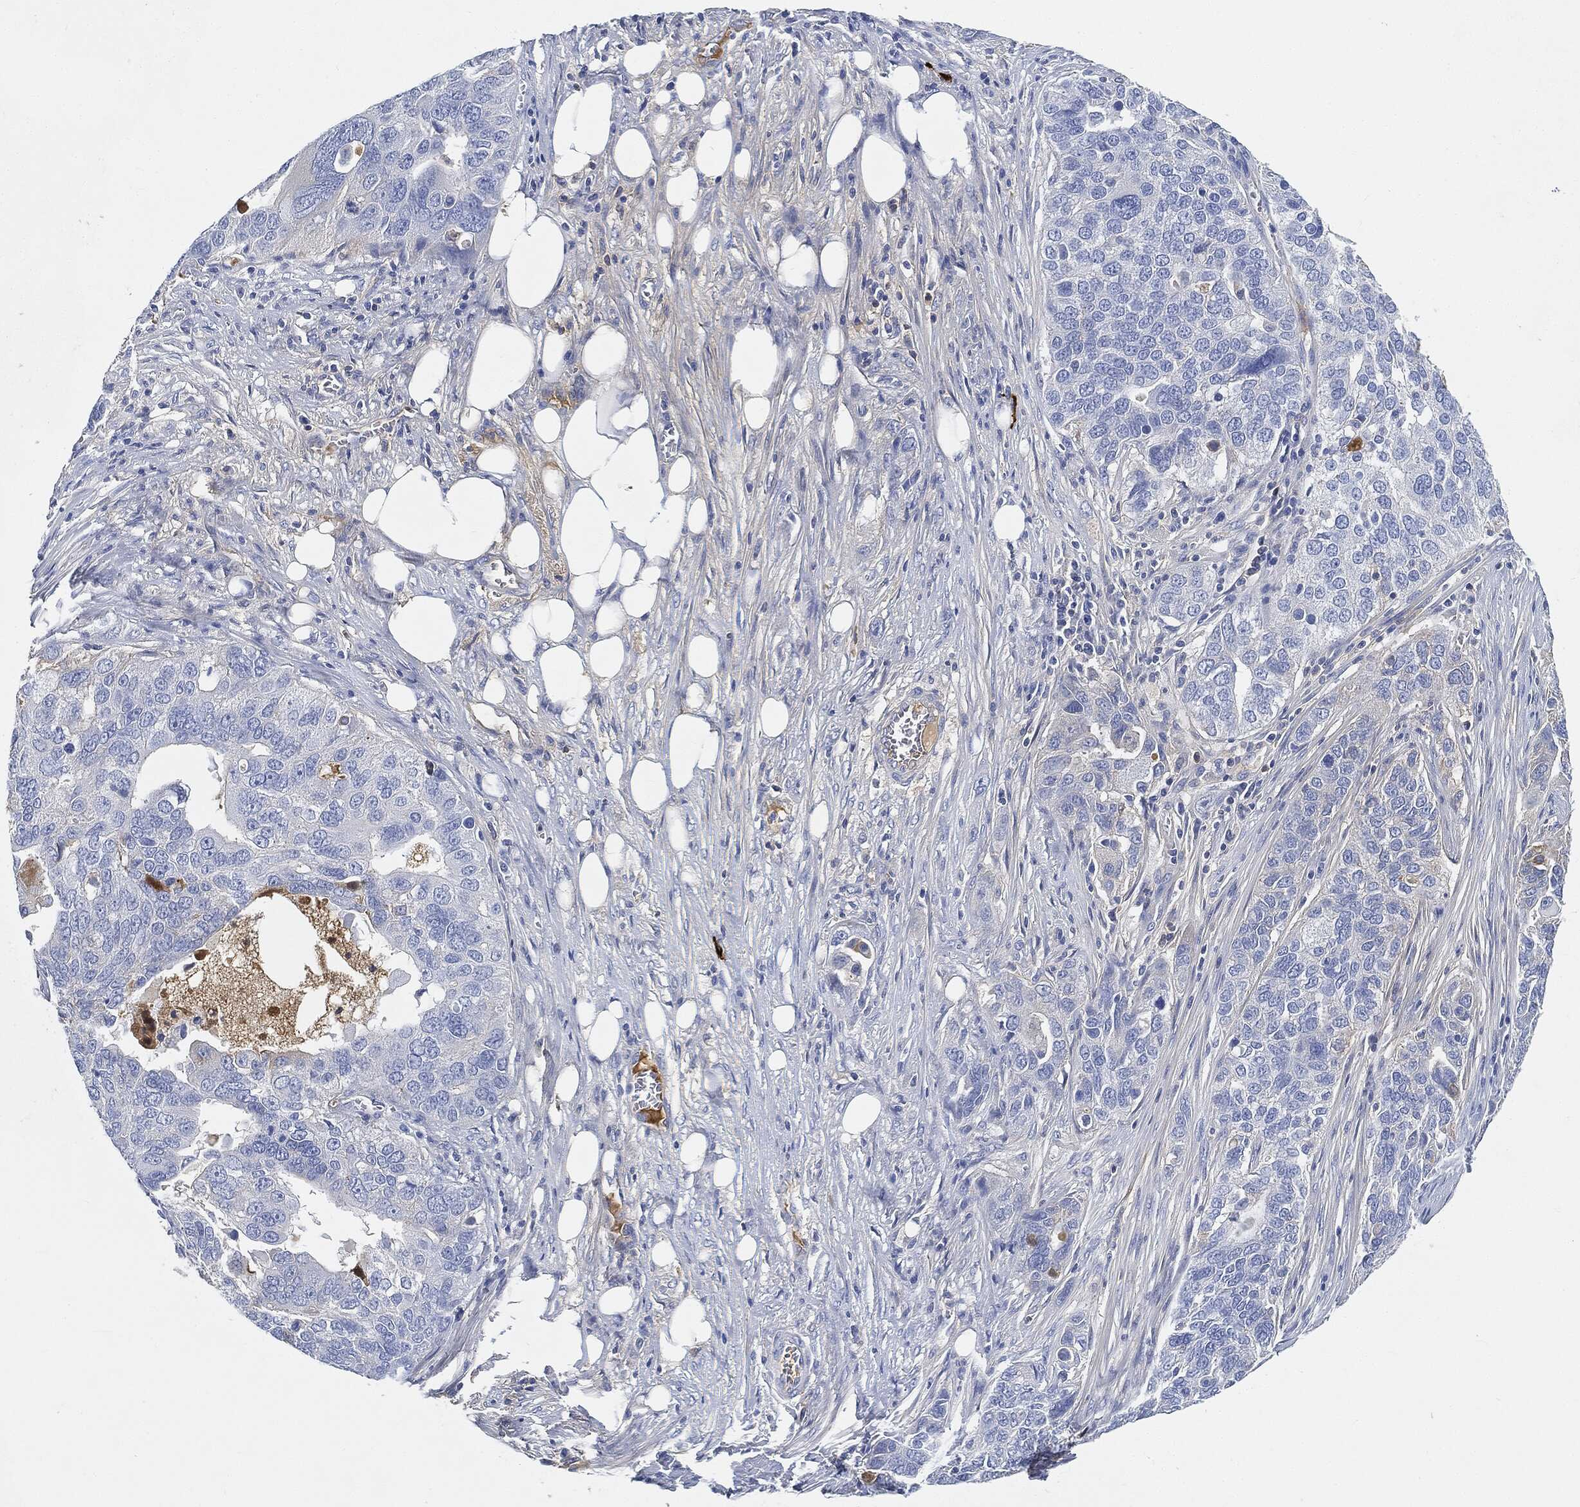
{"staining": {"intensity": "negative", "quantity": "none", "location": "none"}, "tissue": "ovarian cancer", "cell_type": "Tumor cells", "image_type": "cancer", "snomed": [{"axis": "morphology", "description": "Carcinoma, endometroid"}, {"axis": "topography", "description": "Soft tissue"}, {"axis": "topography", "description": "Ovary"}], "caption": "A micrograph of human ovarian cancer is negative for staining in tumor cells.", "gene": "IGLV6-57", "patient": {"sex": "female", "age": 52}}